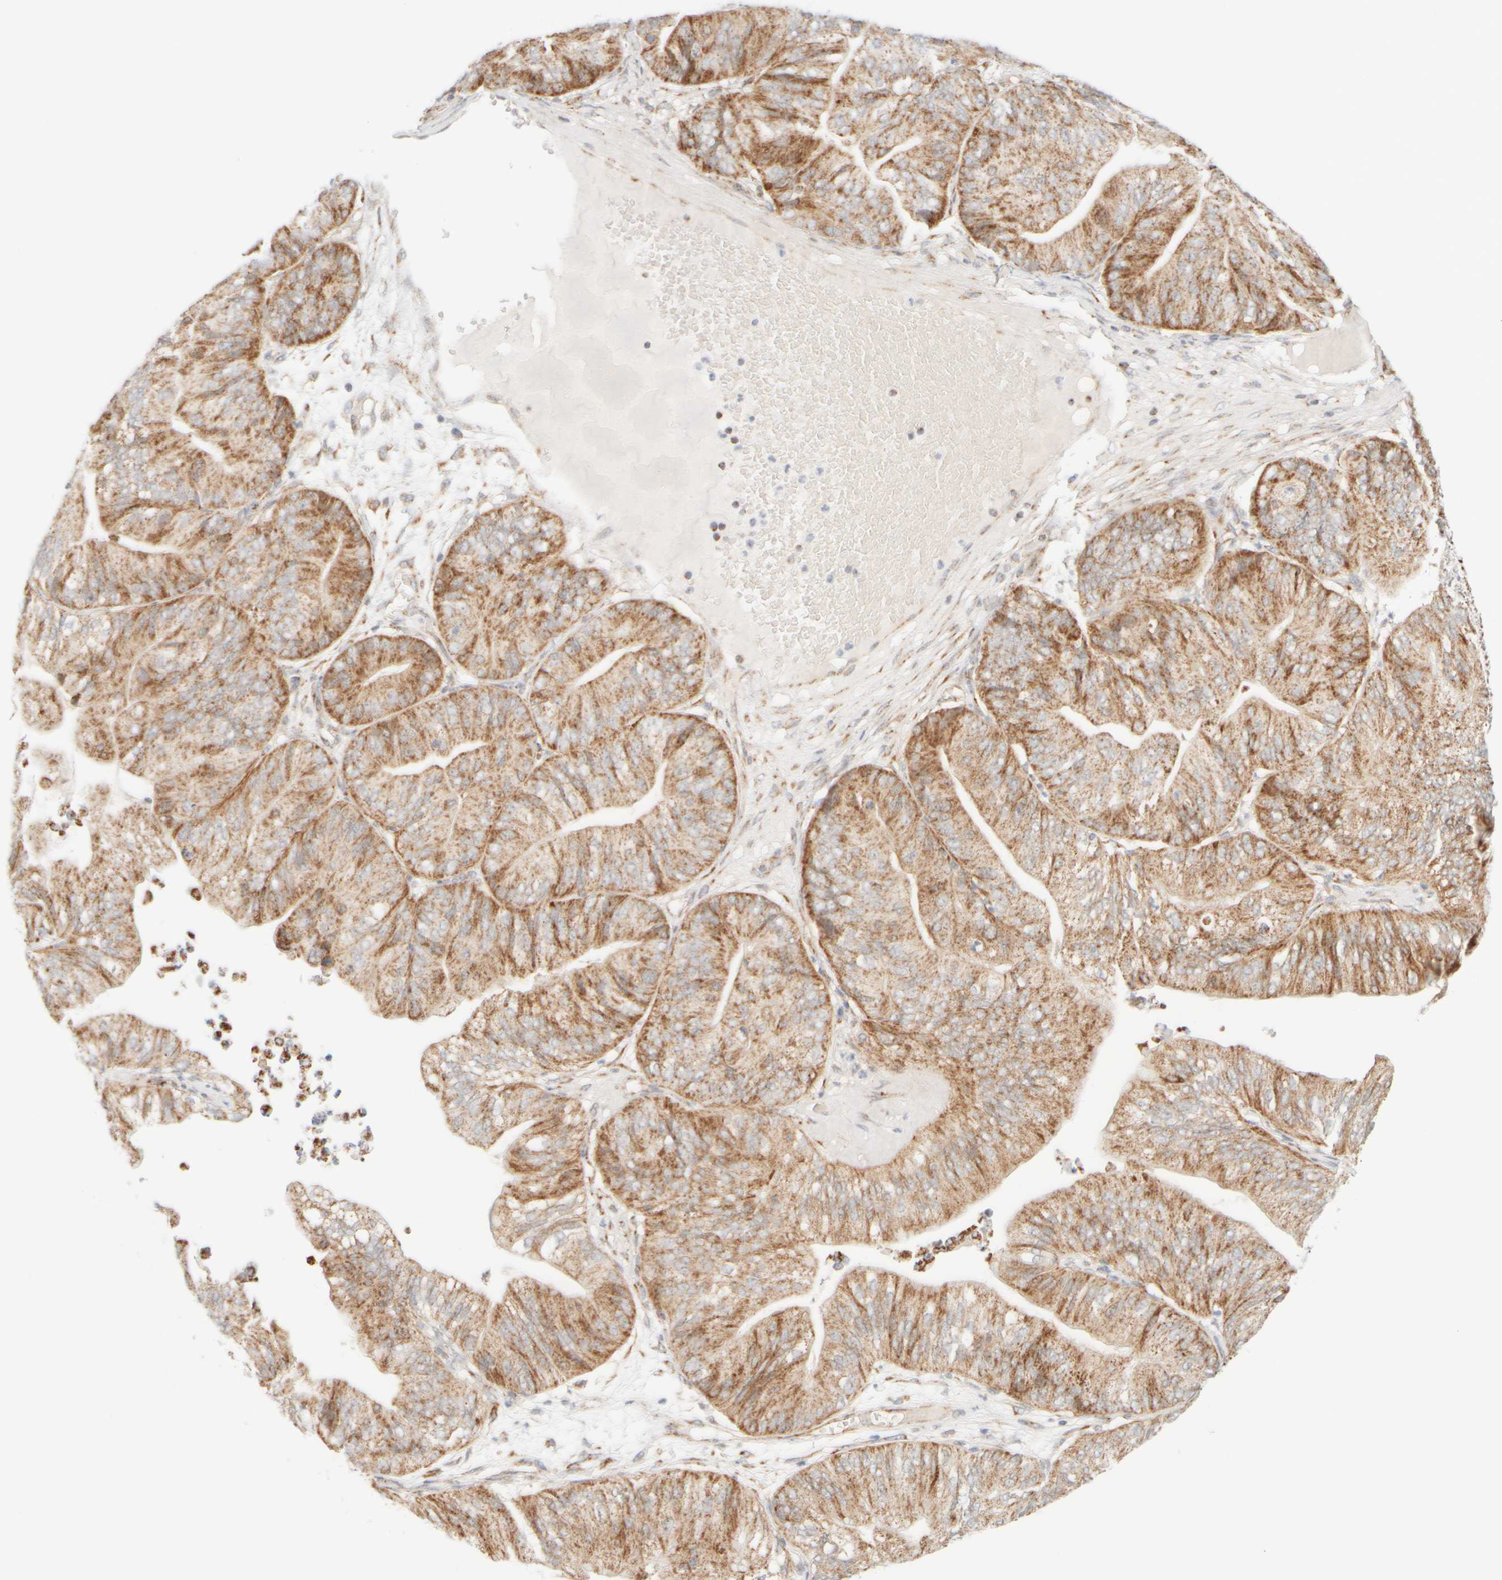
{"staining": {"intensity": "moderate", "quantity": ">75%", "location": "cytoplasmic/membranous"}, "tissue": "ovarian cancer", "cell_type": "Tumor cells", "image_type": "cancer", "snomed": [{"axis": "morphology", "description": "Cystadenocarcinoma, mucinous, NOS"}, {"axis": "topography", "description": "Ovary"}], "caption": "Immunohistochemical staining of mucinous cystadenocarcinoma (ovarian) demonstrates moderate cytoplasmic/membranous protein expression in approximately >75% of tumor cells.", "gene": "PPM1K", "patient": {"sex": "female", "age": 61}}